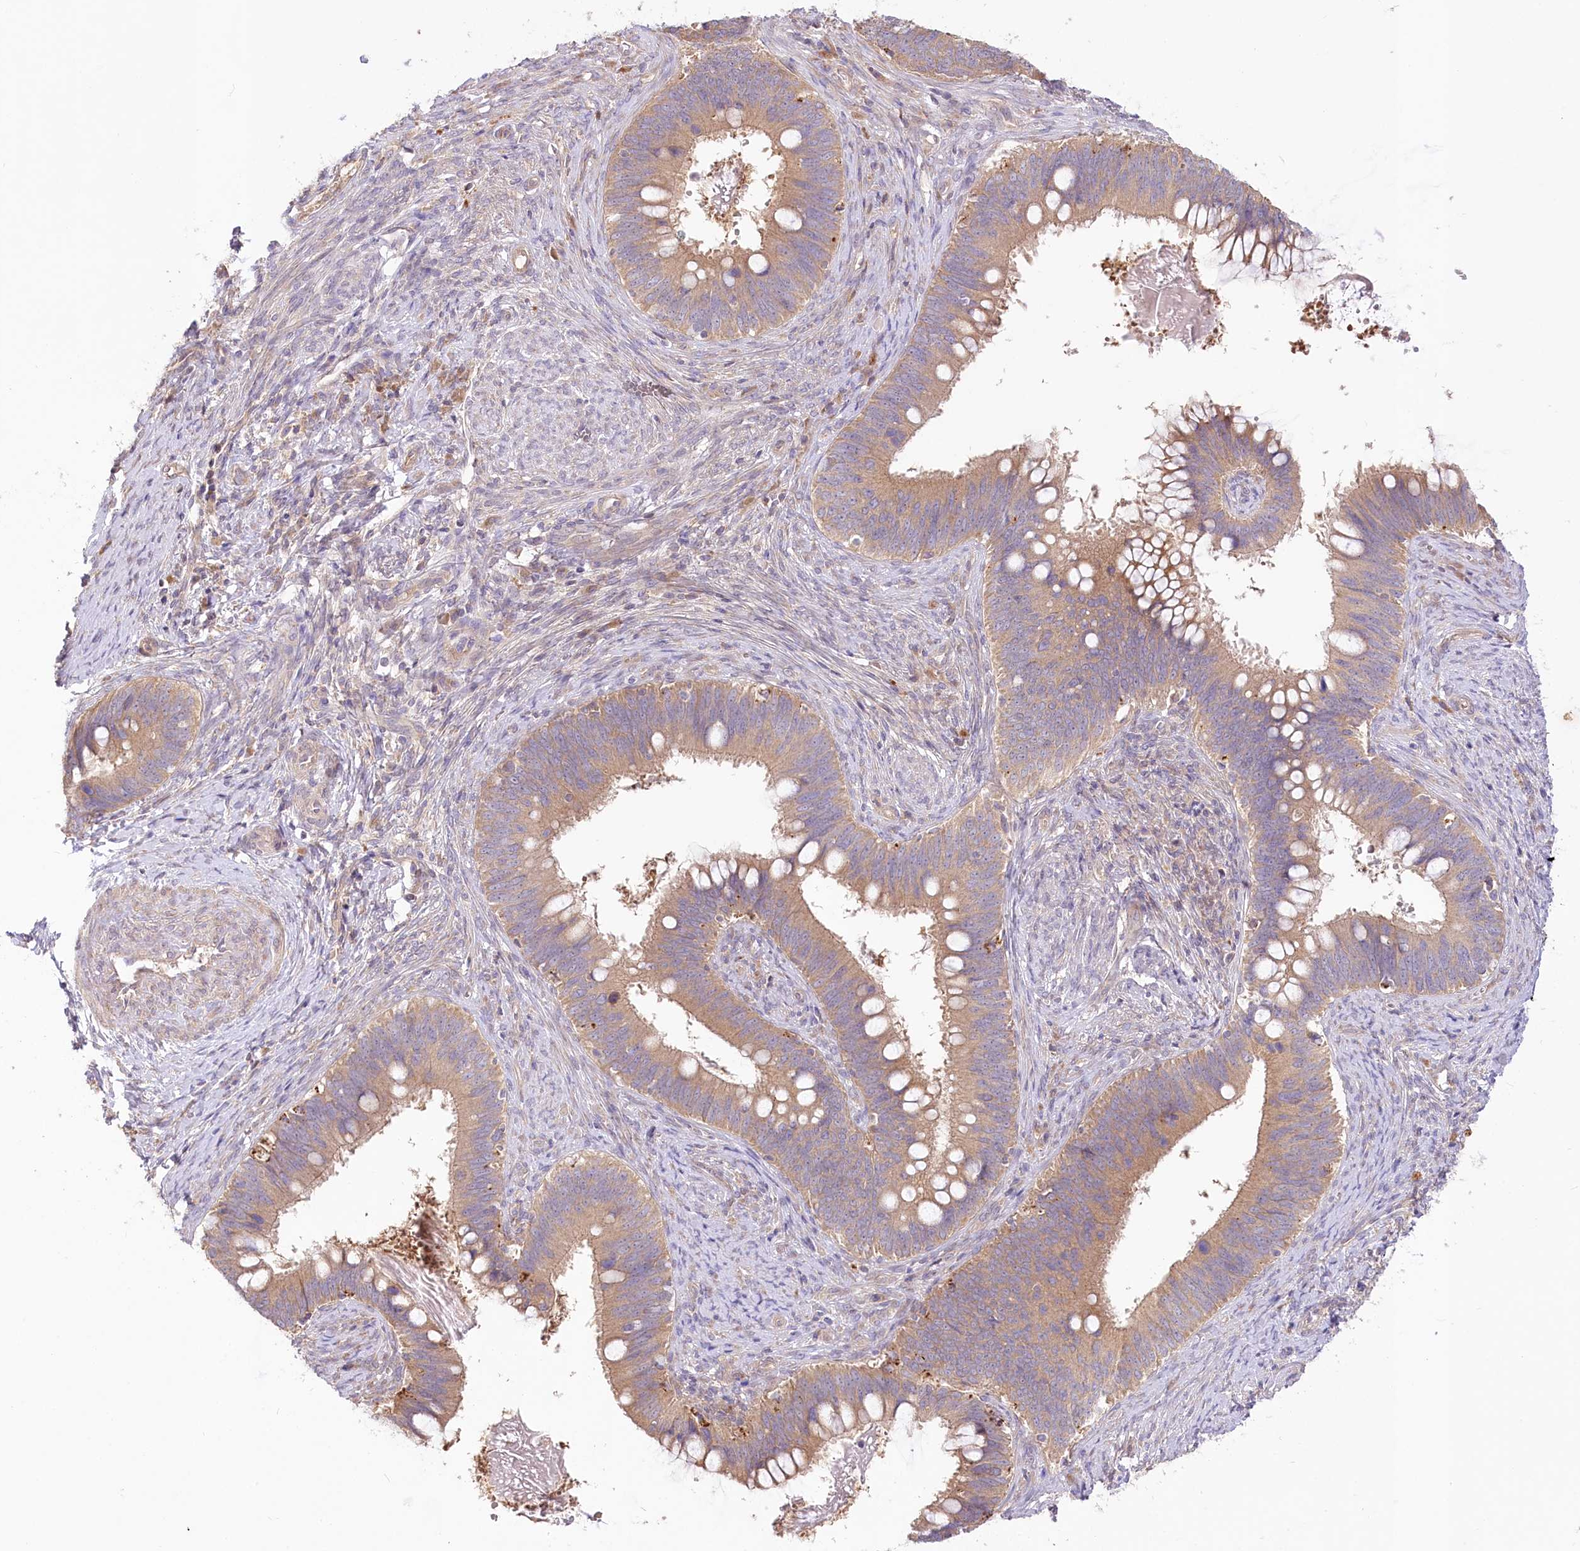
{"staining": {"intensity": "moderate", "quantity": ">75%", "location": "cytoplasmic/membranous"}, "tissue": "cervical cancer", "cell_type": "Tumor cells", "image_type": "cancer", "snomed": [{"axis": "morphology", "description": "Adenocarcinoma, NOS"}, {"axis": "topography", "description": "Cervix"}], "caption": "A brown stain shows moderate cytoplasmic/membranous staining of a protein in human adenocarcinoma (cervical) tumor cells.", "gene": "PYROXD1", "patient": {"sex": "female", "age": 42}}